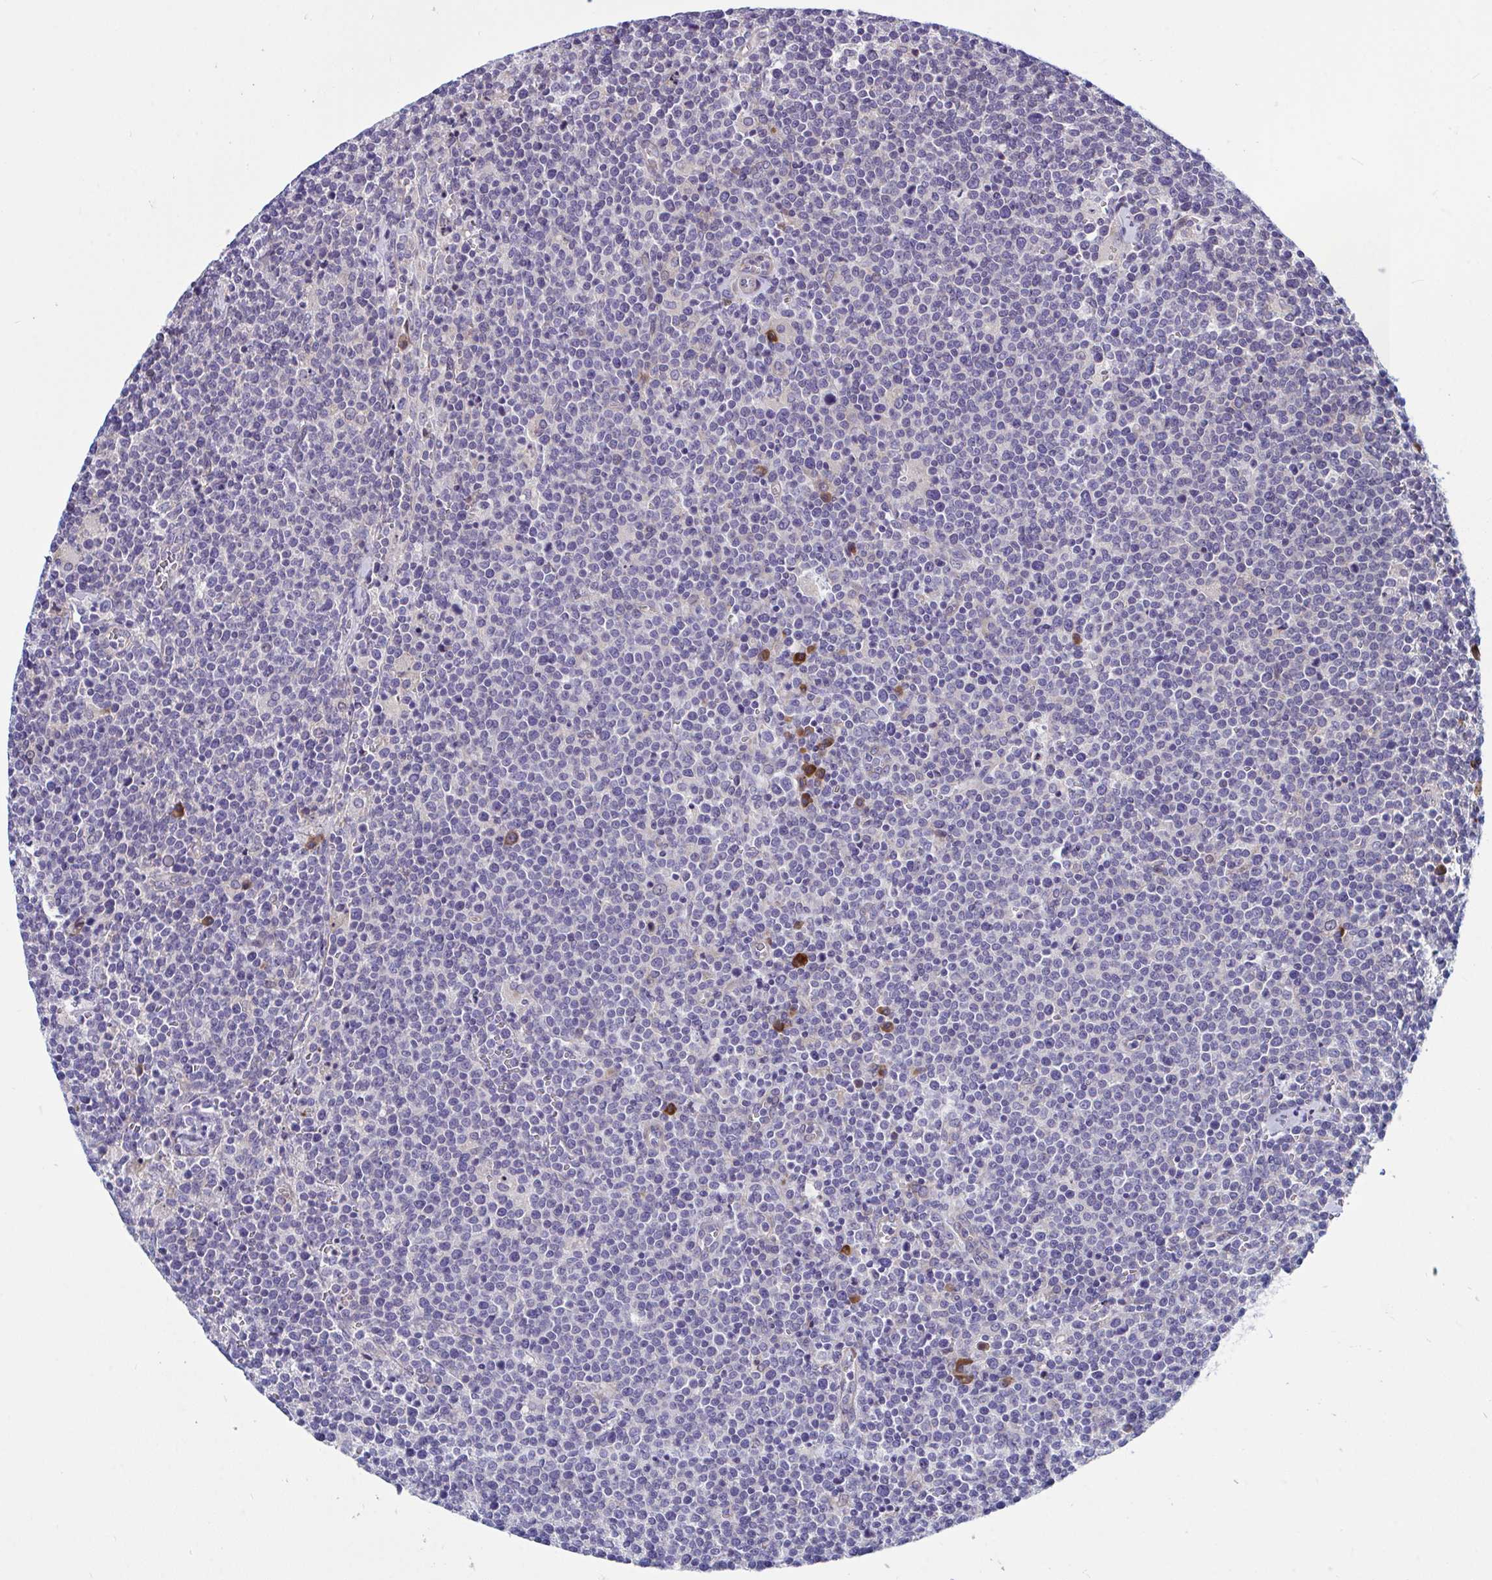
{"staining": {"intensity": "negative", "quantity": "none", "location": "none"}, "tissue": "lymphoma", "cell_type": "Tumor cells", "image_type": "cancer", "snomed": [{"axis": "morphology", "description": "Malignant lymphoma, non-Hodgkin's type, High grade"}, {"axis": "topography", "description": "Lymph node"}], "caption": "This is an immunohistochemistry photomicrograph of human malignant lymphoma, non-Hodgkin's type (high-grade). There is no staining in tumor cells.", "gene": "WBP1", "patient": {"sex": "male", "age": 61}}